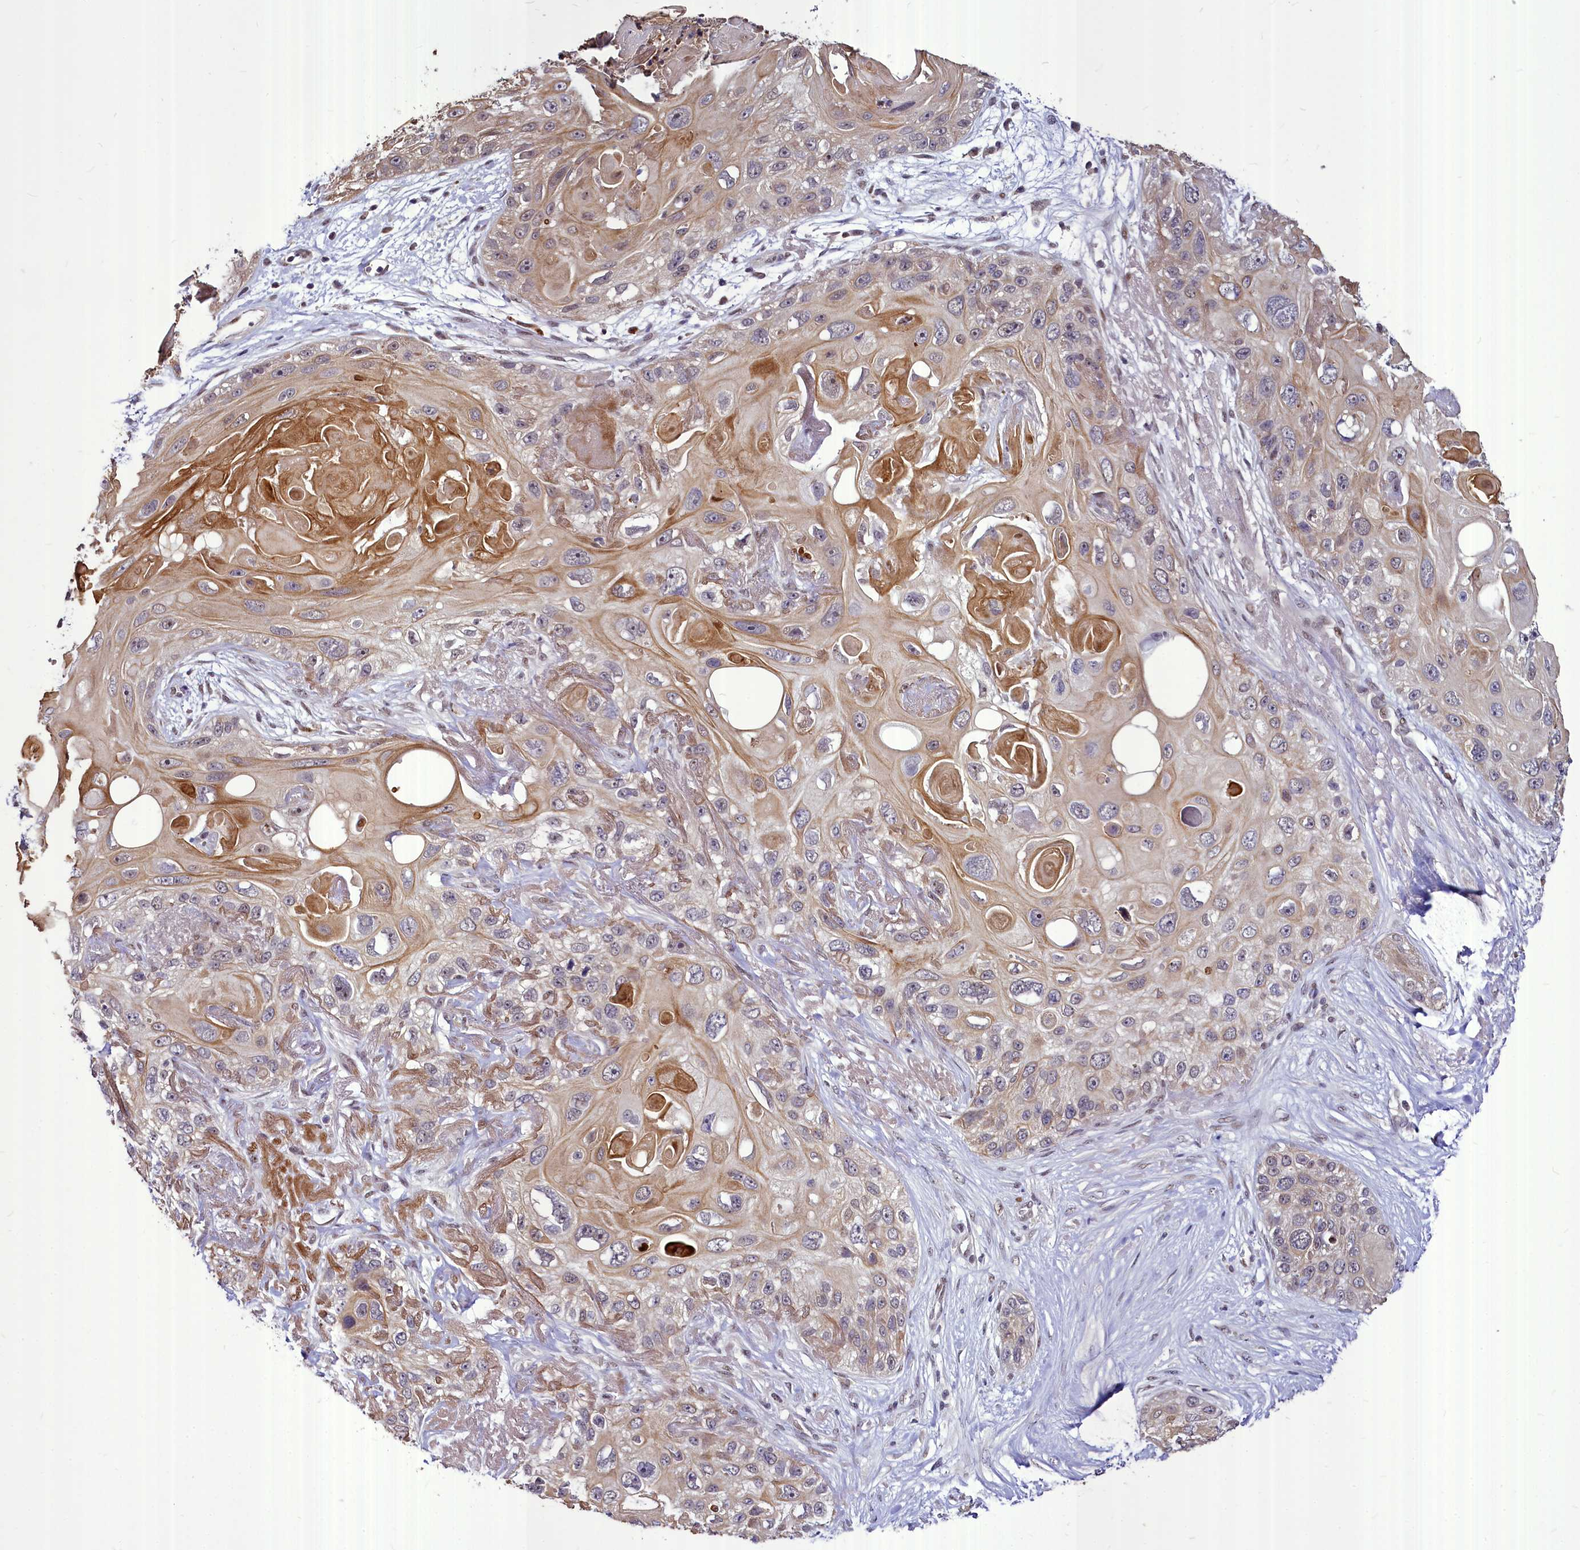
{"staining": {"intensity": "weak", "quantity": "25%-75%", "location": "cytoplasmic/membranous"}, "tissue": "skin cancer", "cell_type": "Tumor cells", "image_type": "cancer", "snomed": [{"axis": "morphology", "description": "Normal tissue, NOS"}, {"axis": "morphology", "description": "Squamous cell carcinoma, NOS"}, {"axis": "topography", "description": "Skin"}], "caption": "Skin squamous cell carcinoma stained with a brown dye reveals weak cytoplasmic/membranous positive positivity in approximately 25%-75% of tumor cells.", "gene": "MAML2", "patient": {"sex": "male", "age": 72}}